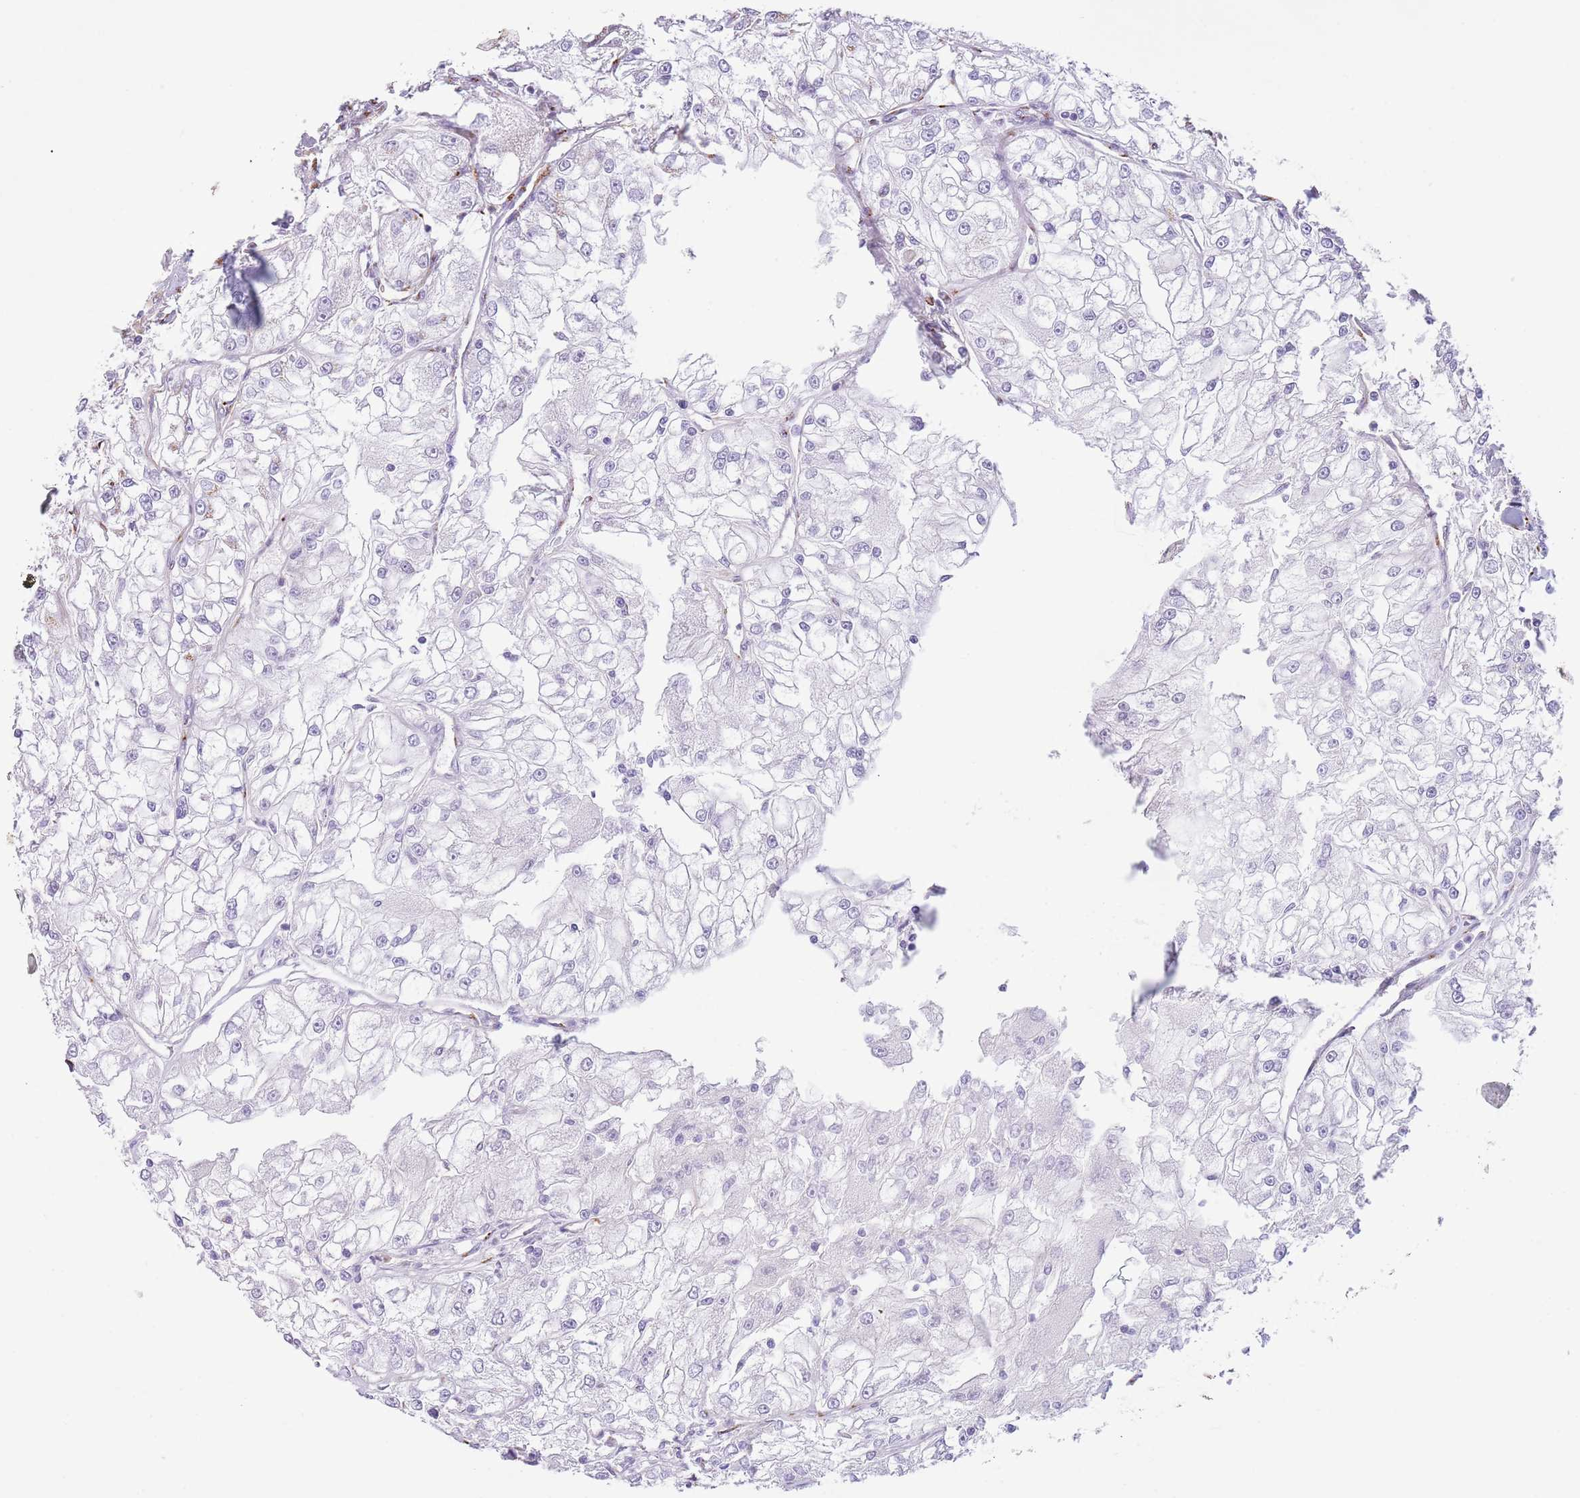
{"staining": {"intensity": "negative", "quantity": "none", "location": "none"}, "tissue": "renal cancer", "cell_type": "Tumor cells", "image_type": "cancer", "snomed": [{"axis": "morphology", "description": "Adenocarcinoma, NOS"}, {"axis": "topography", "description": "Kidney"}], "caption": "This micrograph is of renal cancer stained with IHC to label a protein in brown with the nuclei are counter-stained blue. There is no positivity in tumor cells.", "gene": "C20orf96", "patient": {"sex": "female", "age": 72}}